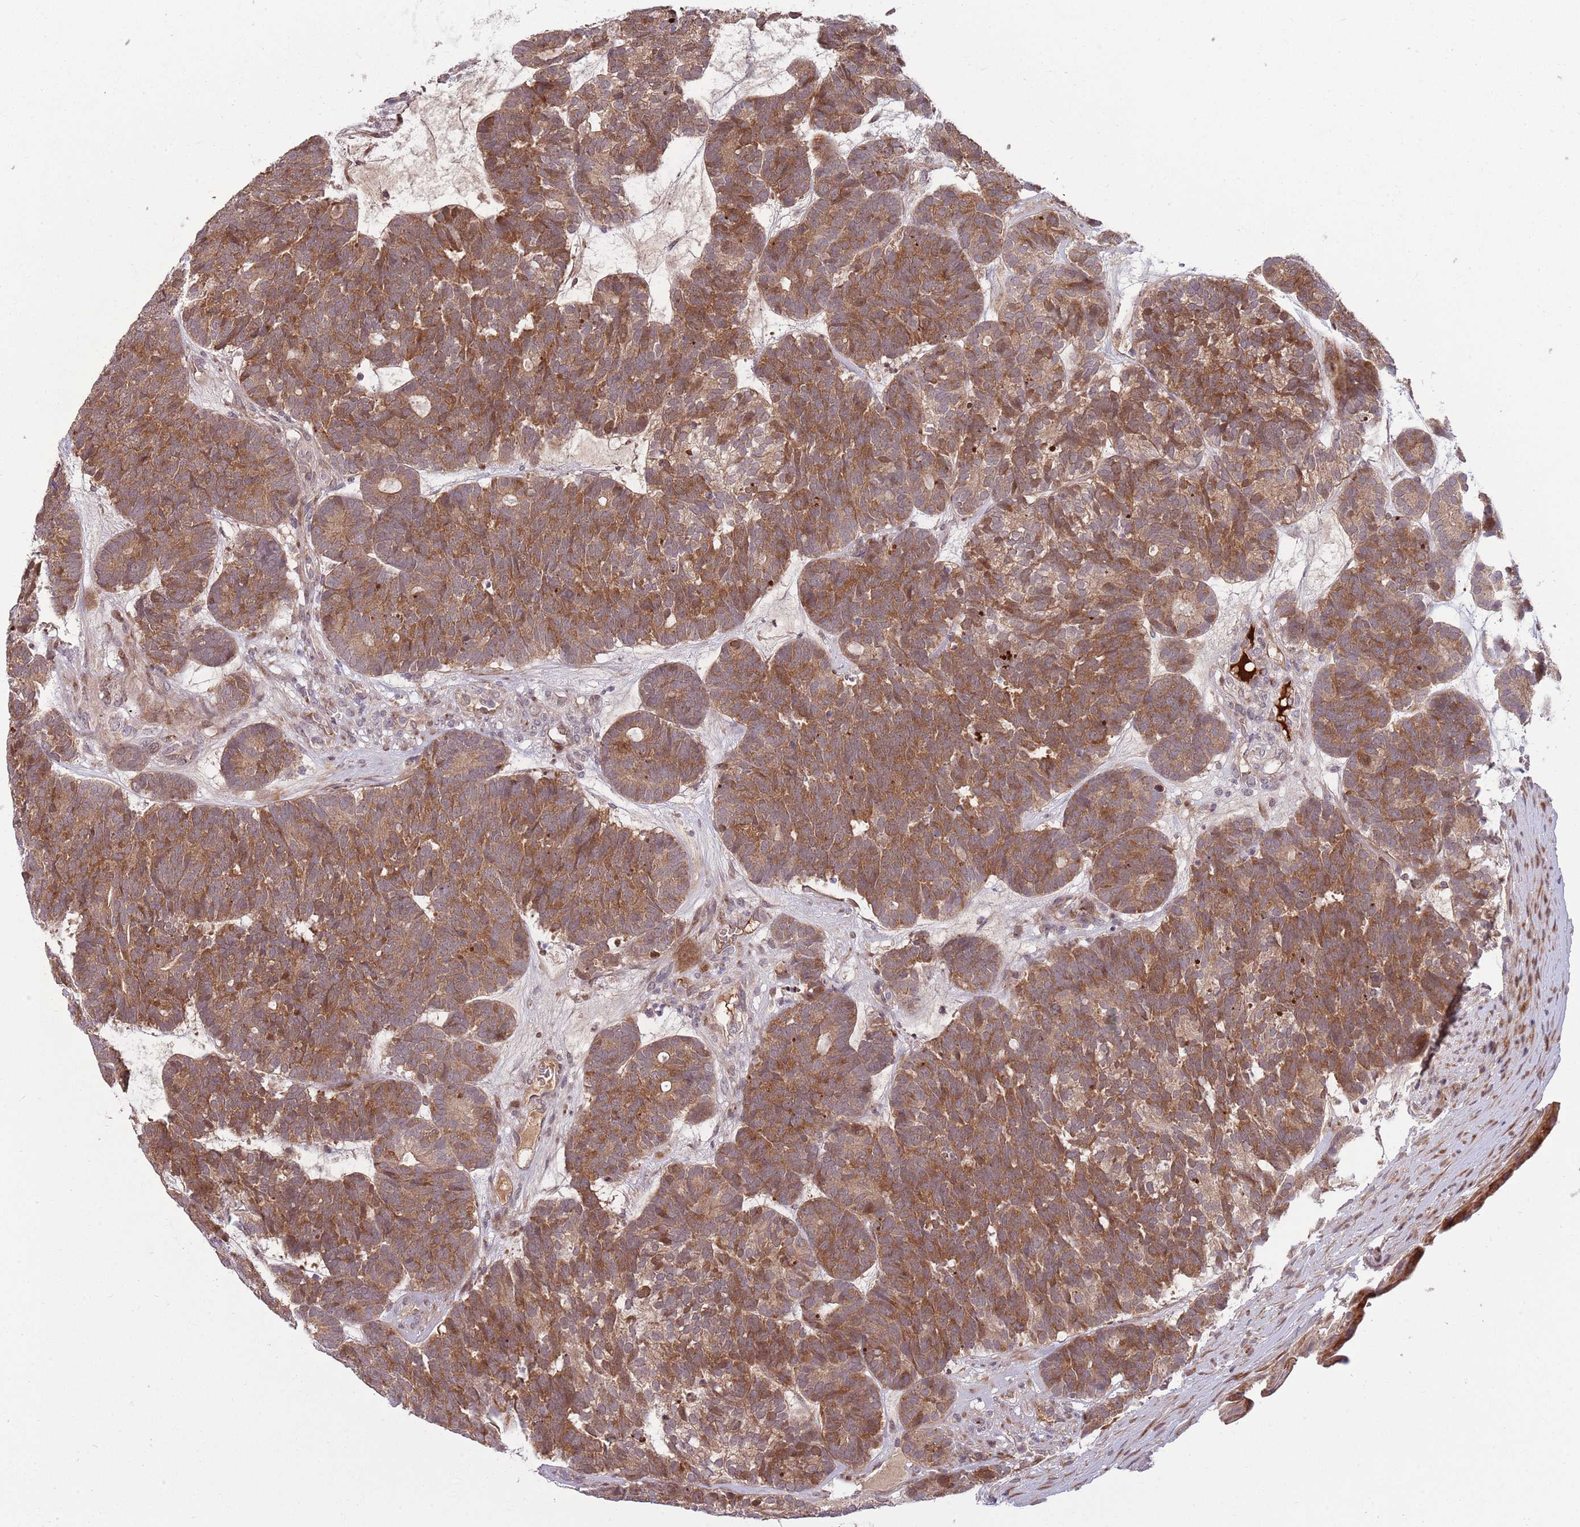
{"staining": {"intensity": "moderate", "quantity": ">75%", "location": "cytoplasmic/membranous"}, "tissue": "head and neck cancer", "cell_type": "Tumor cells", "image_type": "cancer", "snomed": [{"axis": "morphology", "description": "Adenocarcinoma, NOS"}, {"axis": "topography", "description": "Head-Neck"}], "caption": "Immunohistochemical staining of human head and neck adenocarcinoma exhibits medium levels of moderate cytoplasmic/membranous positivity in approximately >75% of tumor cells.", "gene": "NT5DC4", "patient": {"sex": "female", "age": 81}}